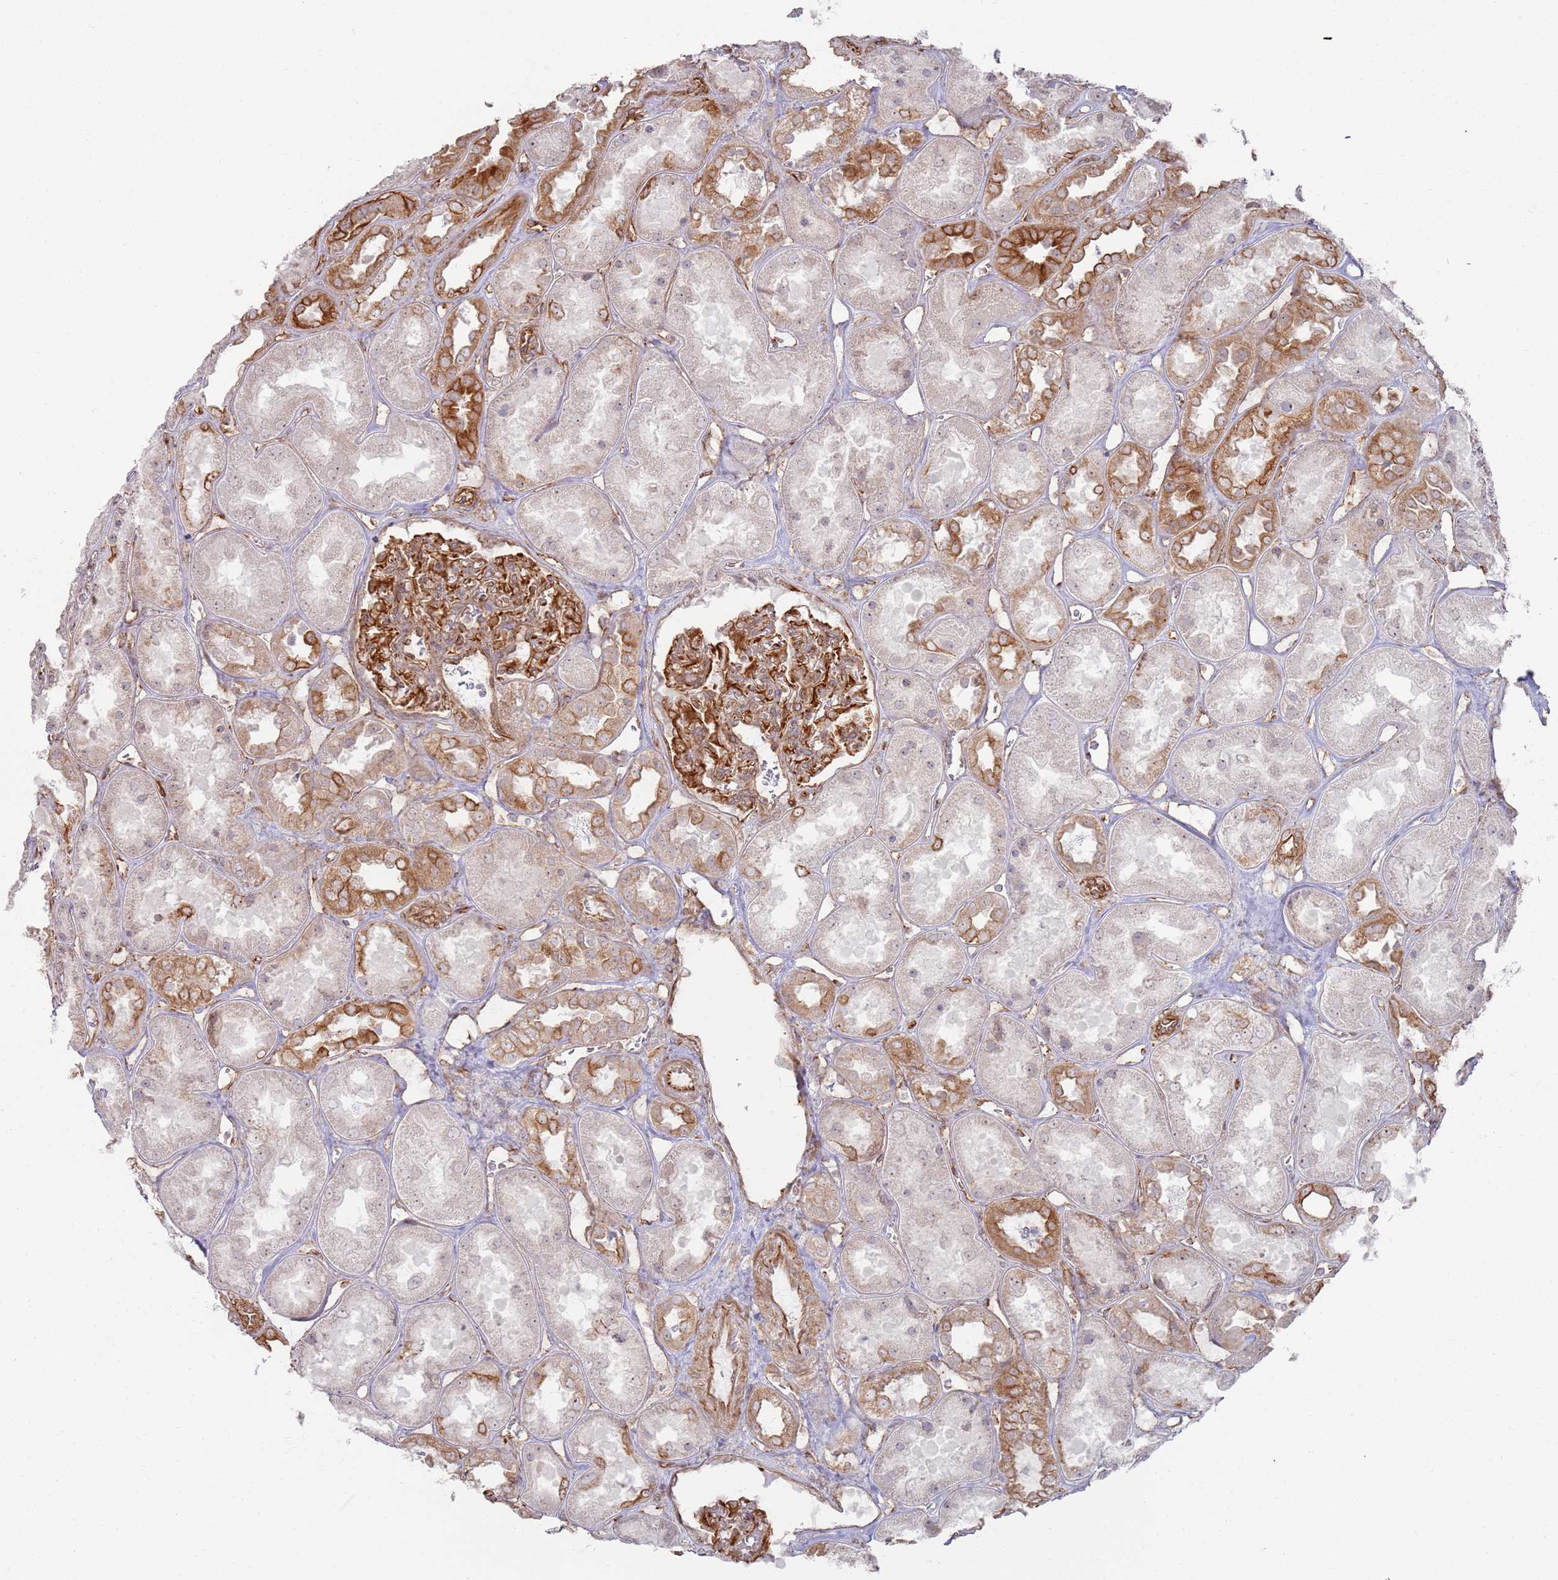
{"staining": {"intensity": "moderate", "quantity": "25%-75%", "location": "cytoplasmic/membranous"}, "tissue": "kidney", "cell_type": "Cells in glomeruli", "image_type": "normal", "snomed": [{"axis": "morphology", "description": "Normal tissue, NOS"}, {"axis": "topography", "description": "Kidney"}], "caption": "A histopathology image of kidney stained for a protein exhibits moderate cytoplasmic/membranous brown staining in cells in glomeruli. The protein is stained brown, and the nuclei are stained in blue (DAB IHC with brightfield microscopy, high magnification).", "gene": "PHF21A", "patient": {"sex": "male", "age": 70}}